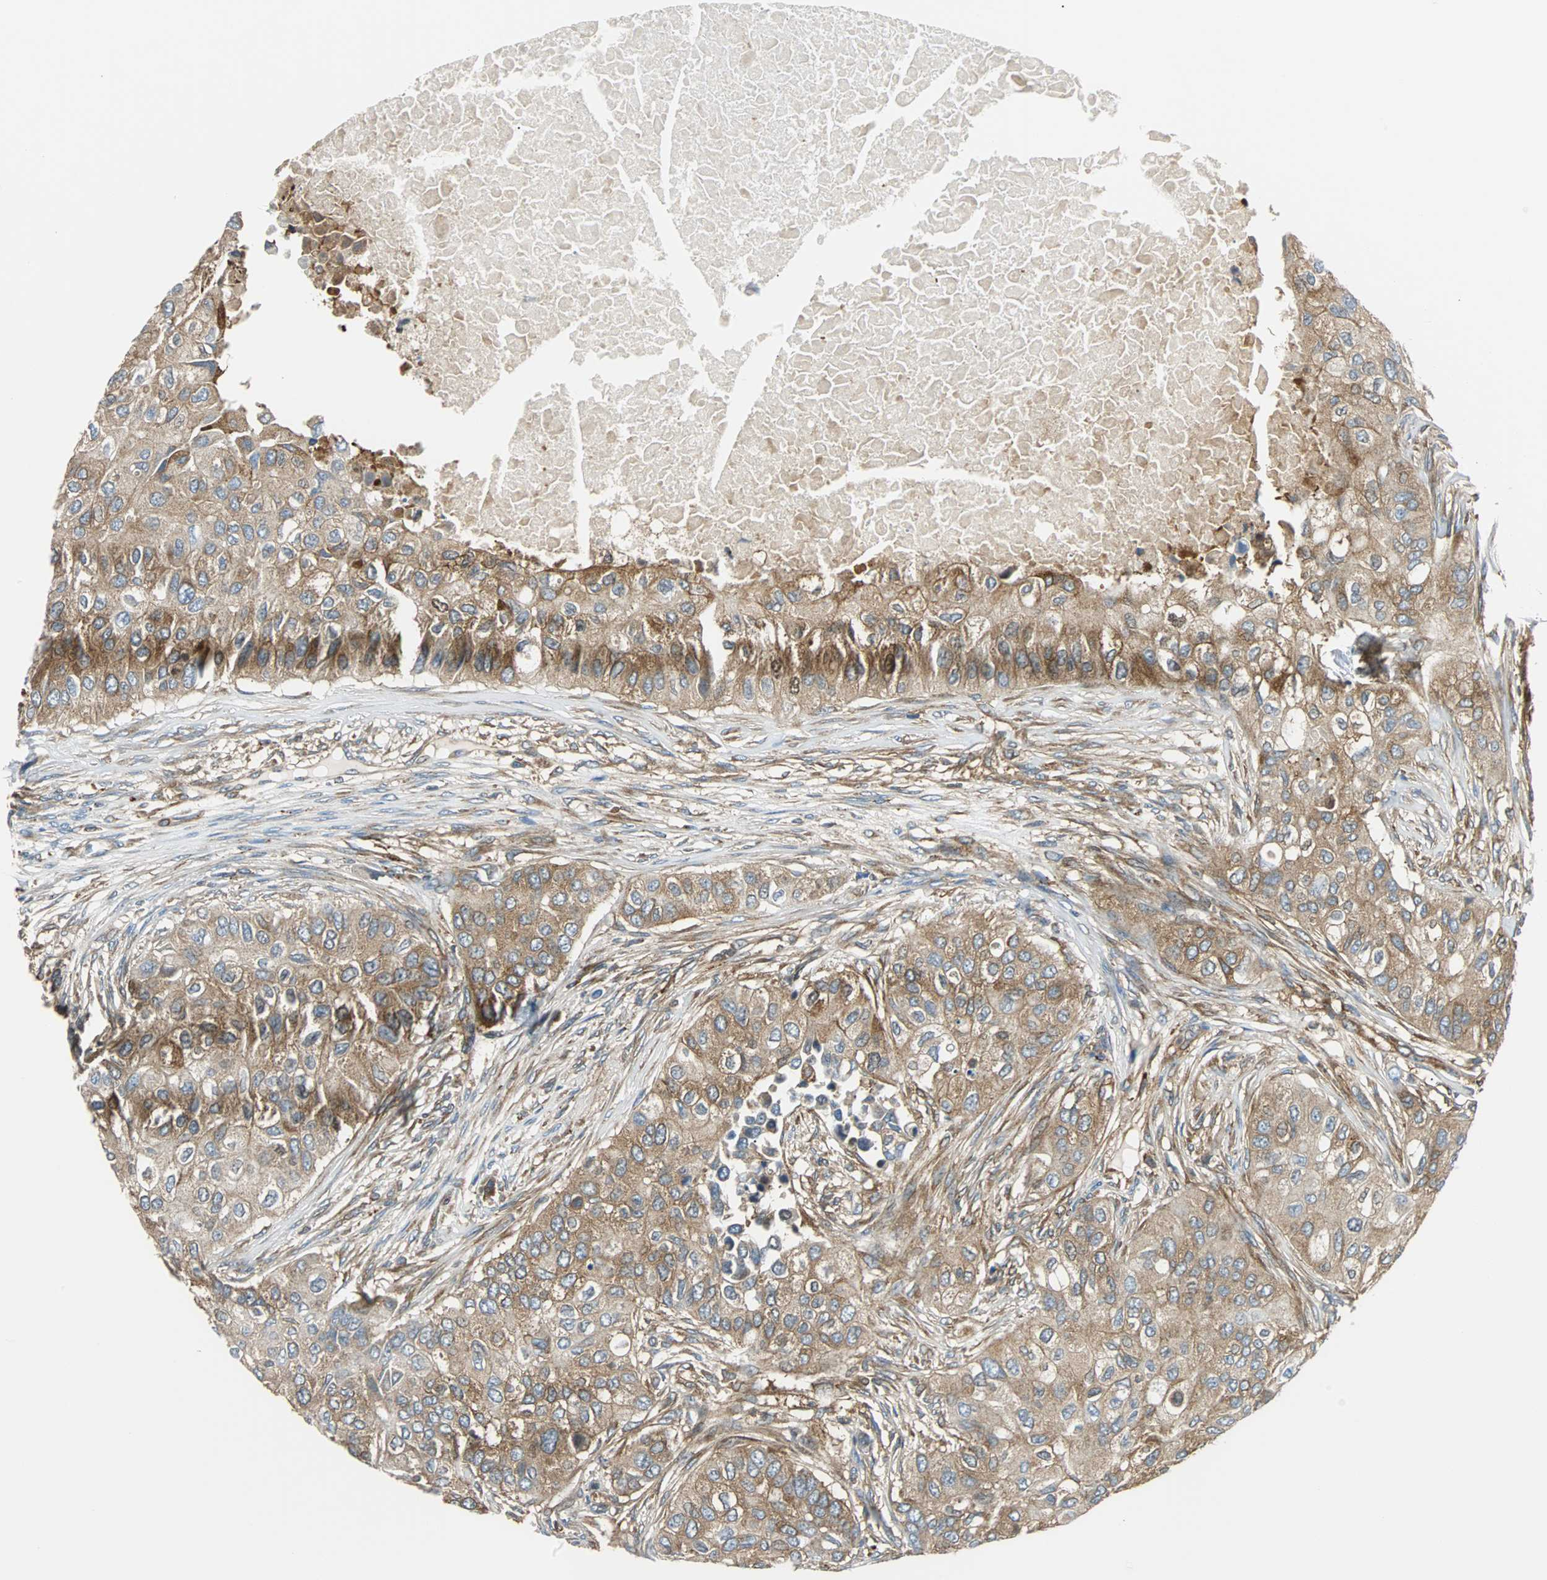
{"staining": {"intensity": "weak", "quantity": ">75%", "location": "cytoplasmic/membranous"}, "tissue": "breast cancer", "cell_type": "Tumor cells", "image_type": "cancer", "snomed": [{"axis": "morphology", "description": "Normal tissue, NOS"}, {"axis": "morphology", "description": "Duct carcinoma"}, {"axis": "topography", "description": "Breast"}], "caption": "Protein analysis of breast intraductal carcinoma tissue displays weak cytoplasmic/membranous expression in approximately >75% of tumor cells. (DAB IHC with brightfield microscopy, high magnification).", "gene": "RELA", "patient": {"sex": "female", "age": 49}}